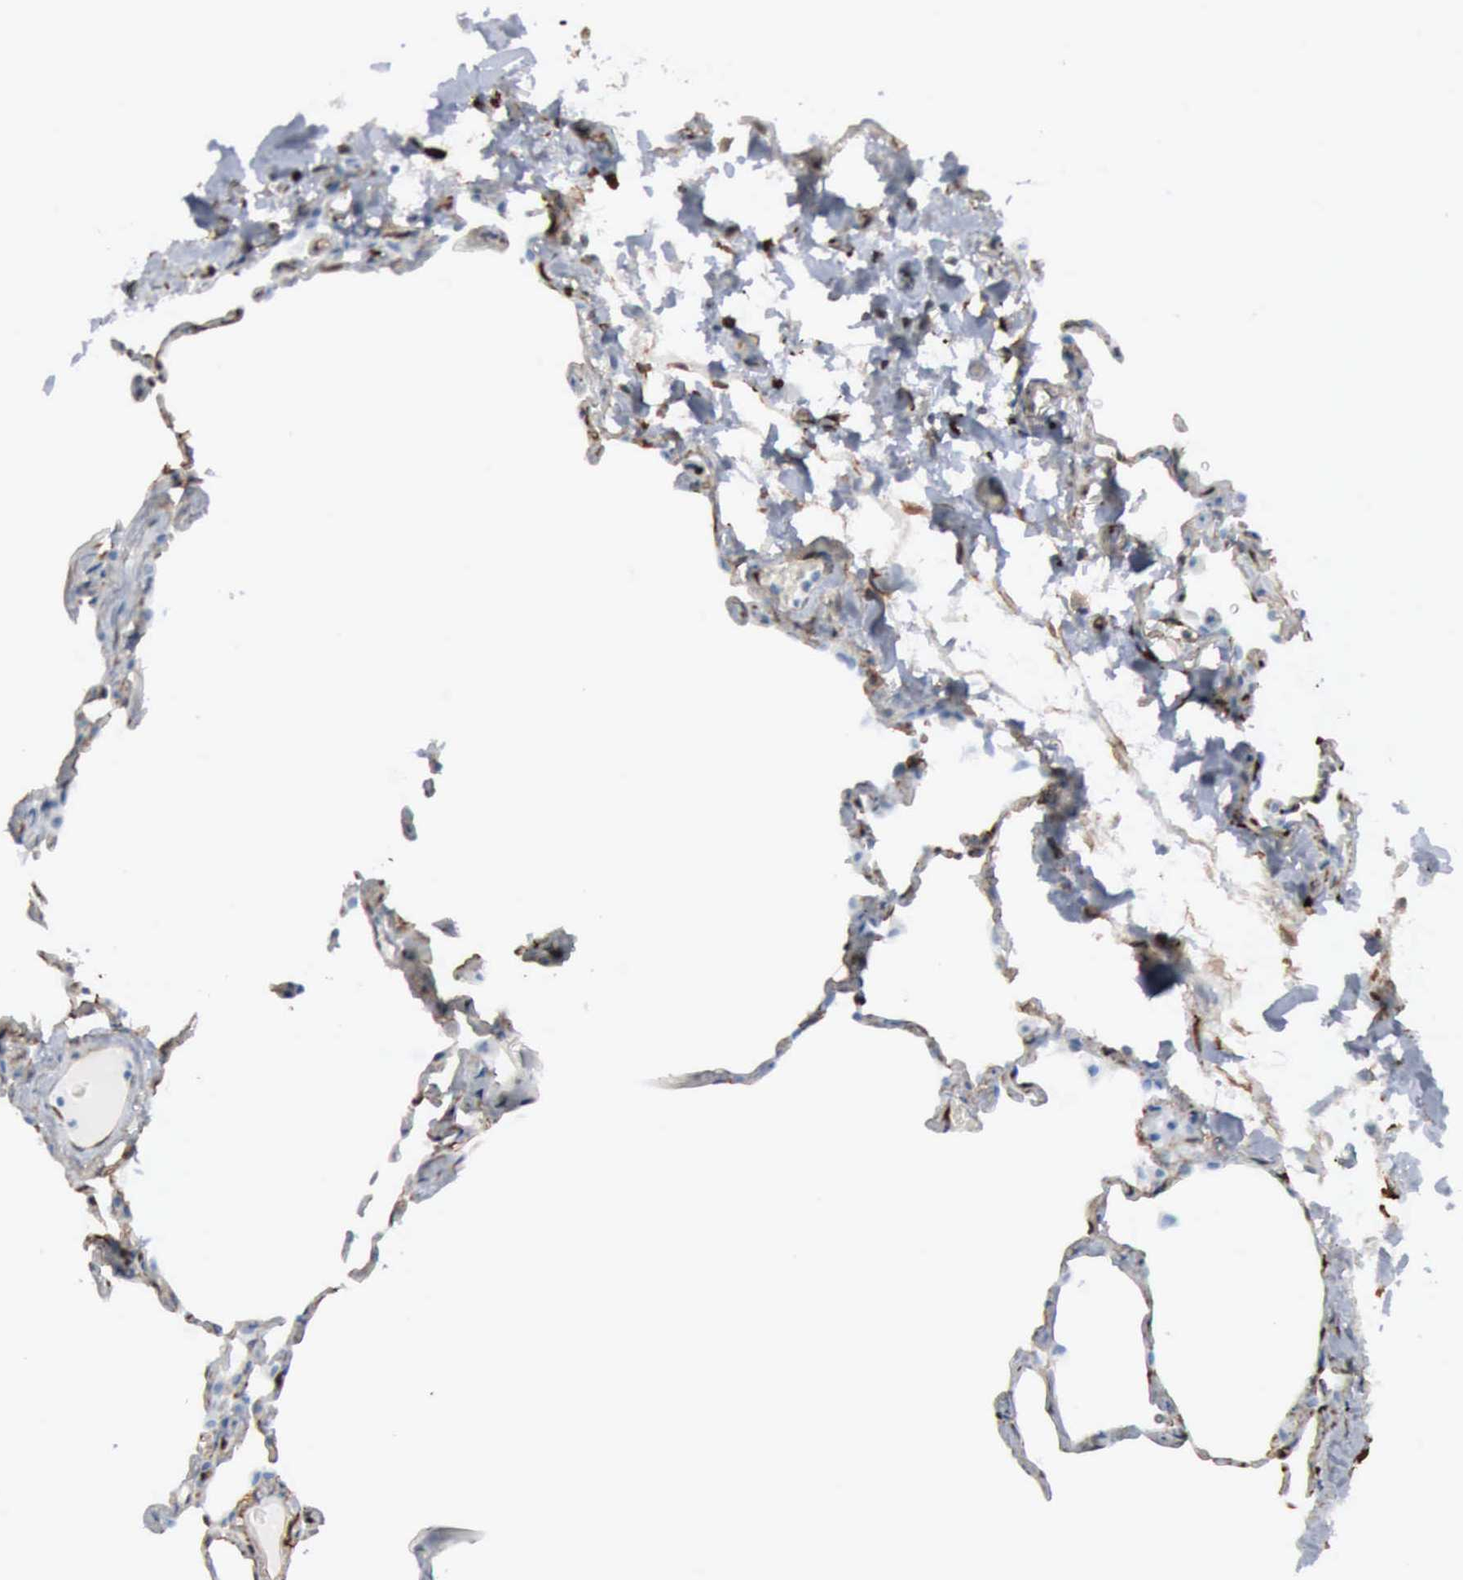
{"staining": {"intensity": "negative", "quantity": "none", "location": "none"}, "tissue": "lung", "cell_type": "Alveolar cells", "image_type": "normal", "snomed": [{"axis": "morphology", "description": "Normal tissue, NOS"}, {"axis": "topography", "description": "Lung"}], "caption": "The histopathology image shows no staining of alveolar cells in unremarkable lung.", "gene": "FSCN1", "patient": {"sex": "female", "age": 75}}